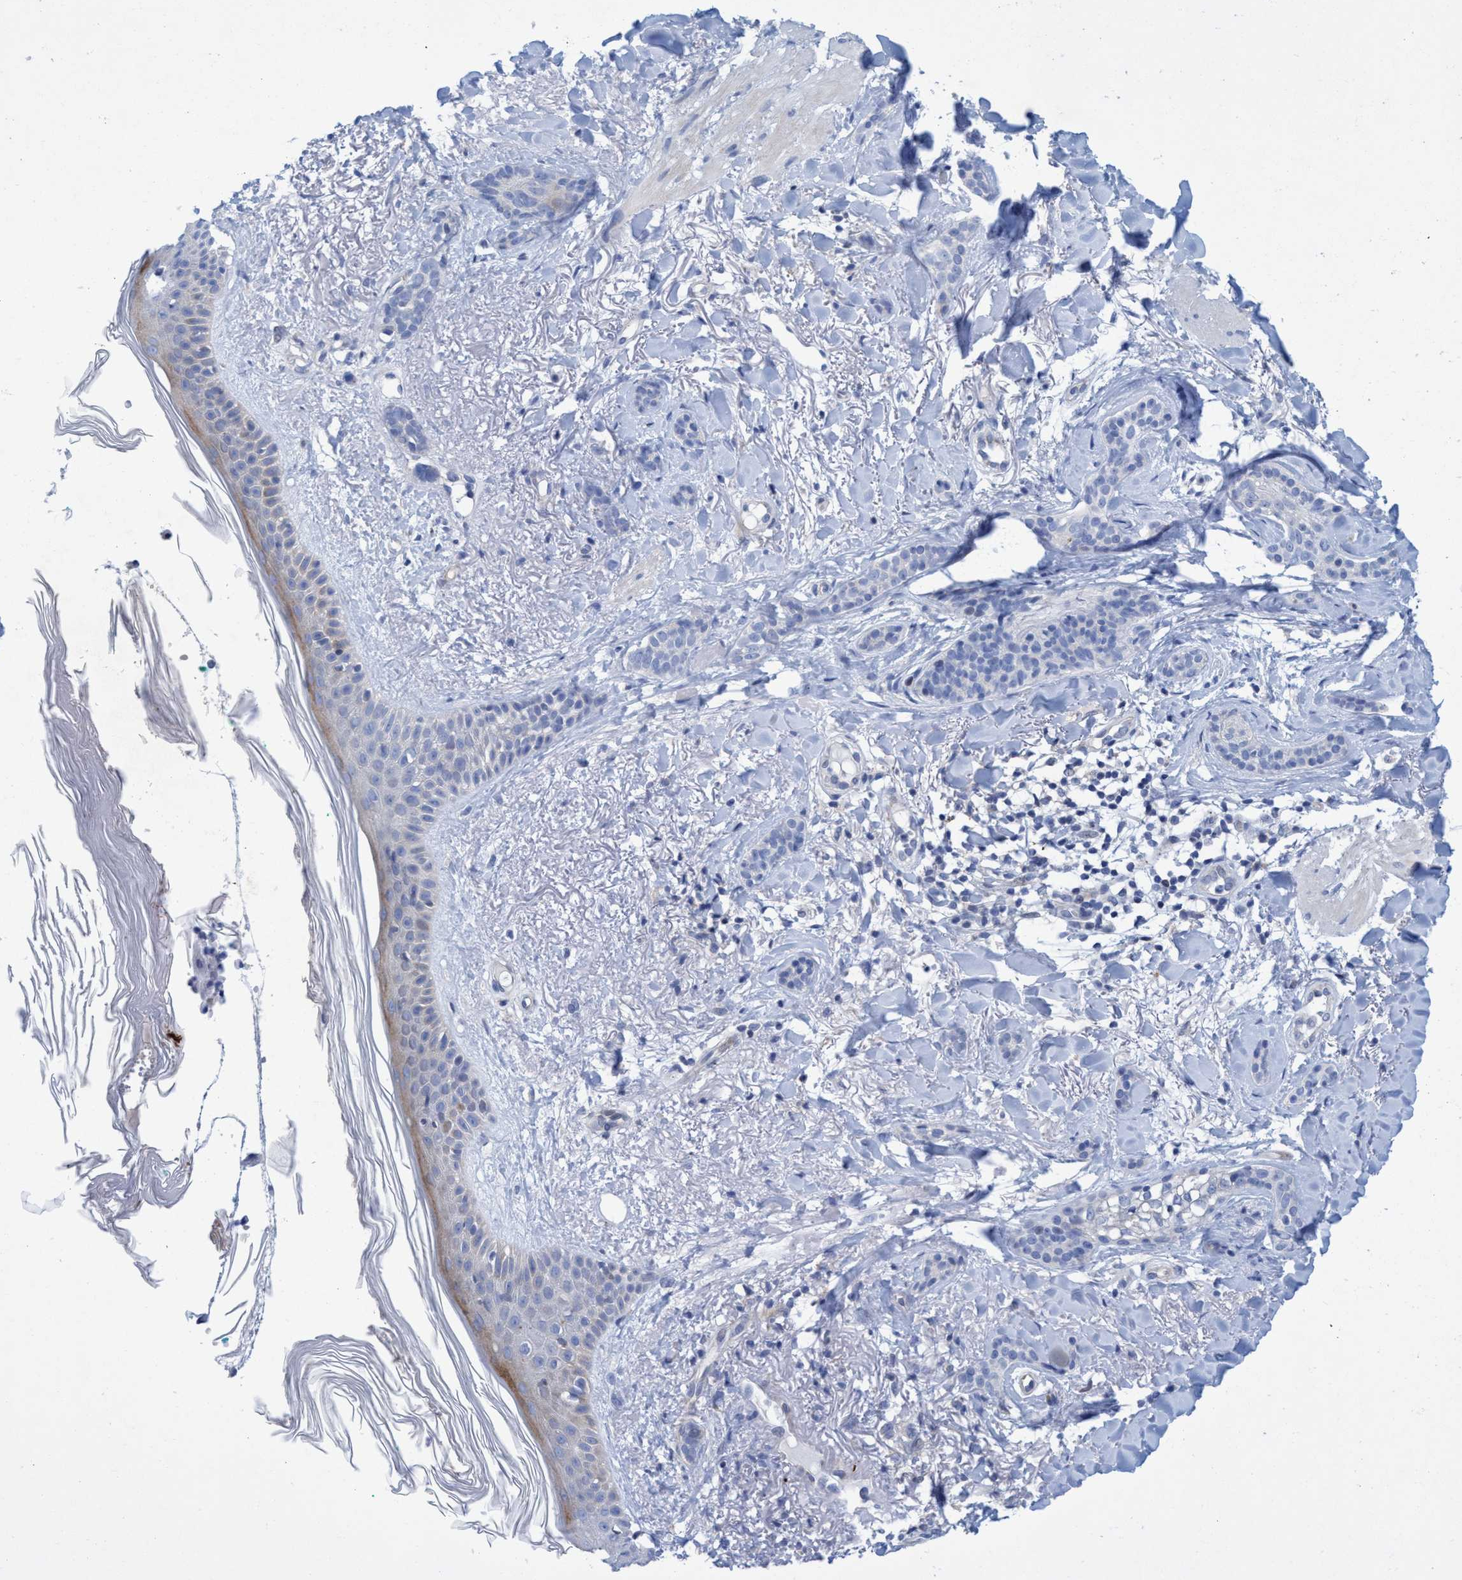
{"staining": {"intensity": "negative", "quantity": "none", "location": "none"}, "tissue": "skin cancer", "cell_type": "Tumor cells", "image_type": "cancer", "snomed": [{"axis": "morphology", "description": "Basal cell carcinoma"}, {"axis": "morphology", "description": "Adnexal tumor, benign"}, {"axis": "topography", "description": "Skin"}], "caption": "Tumor cells are negative for protein expression in human basal cell carcinoma (skin).", "gene": "R3HCC1", "patient": {"sex": "female", "age": 42}}